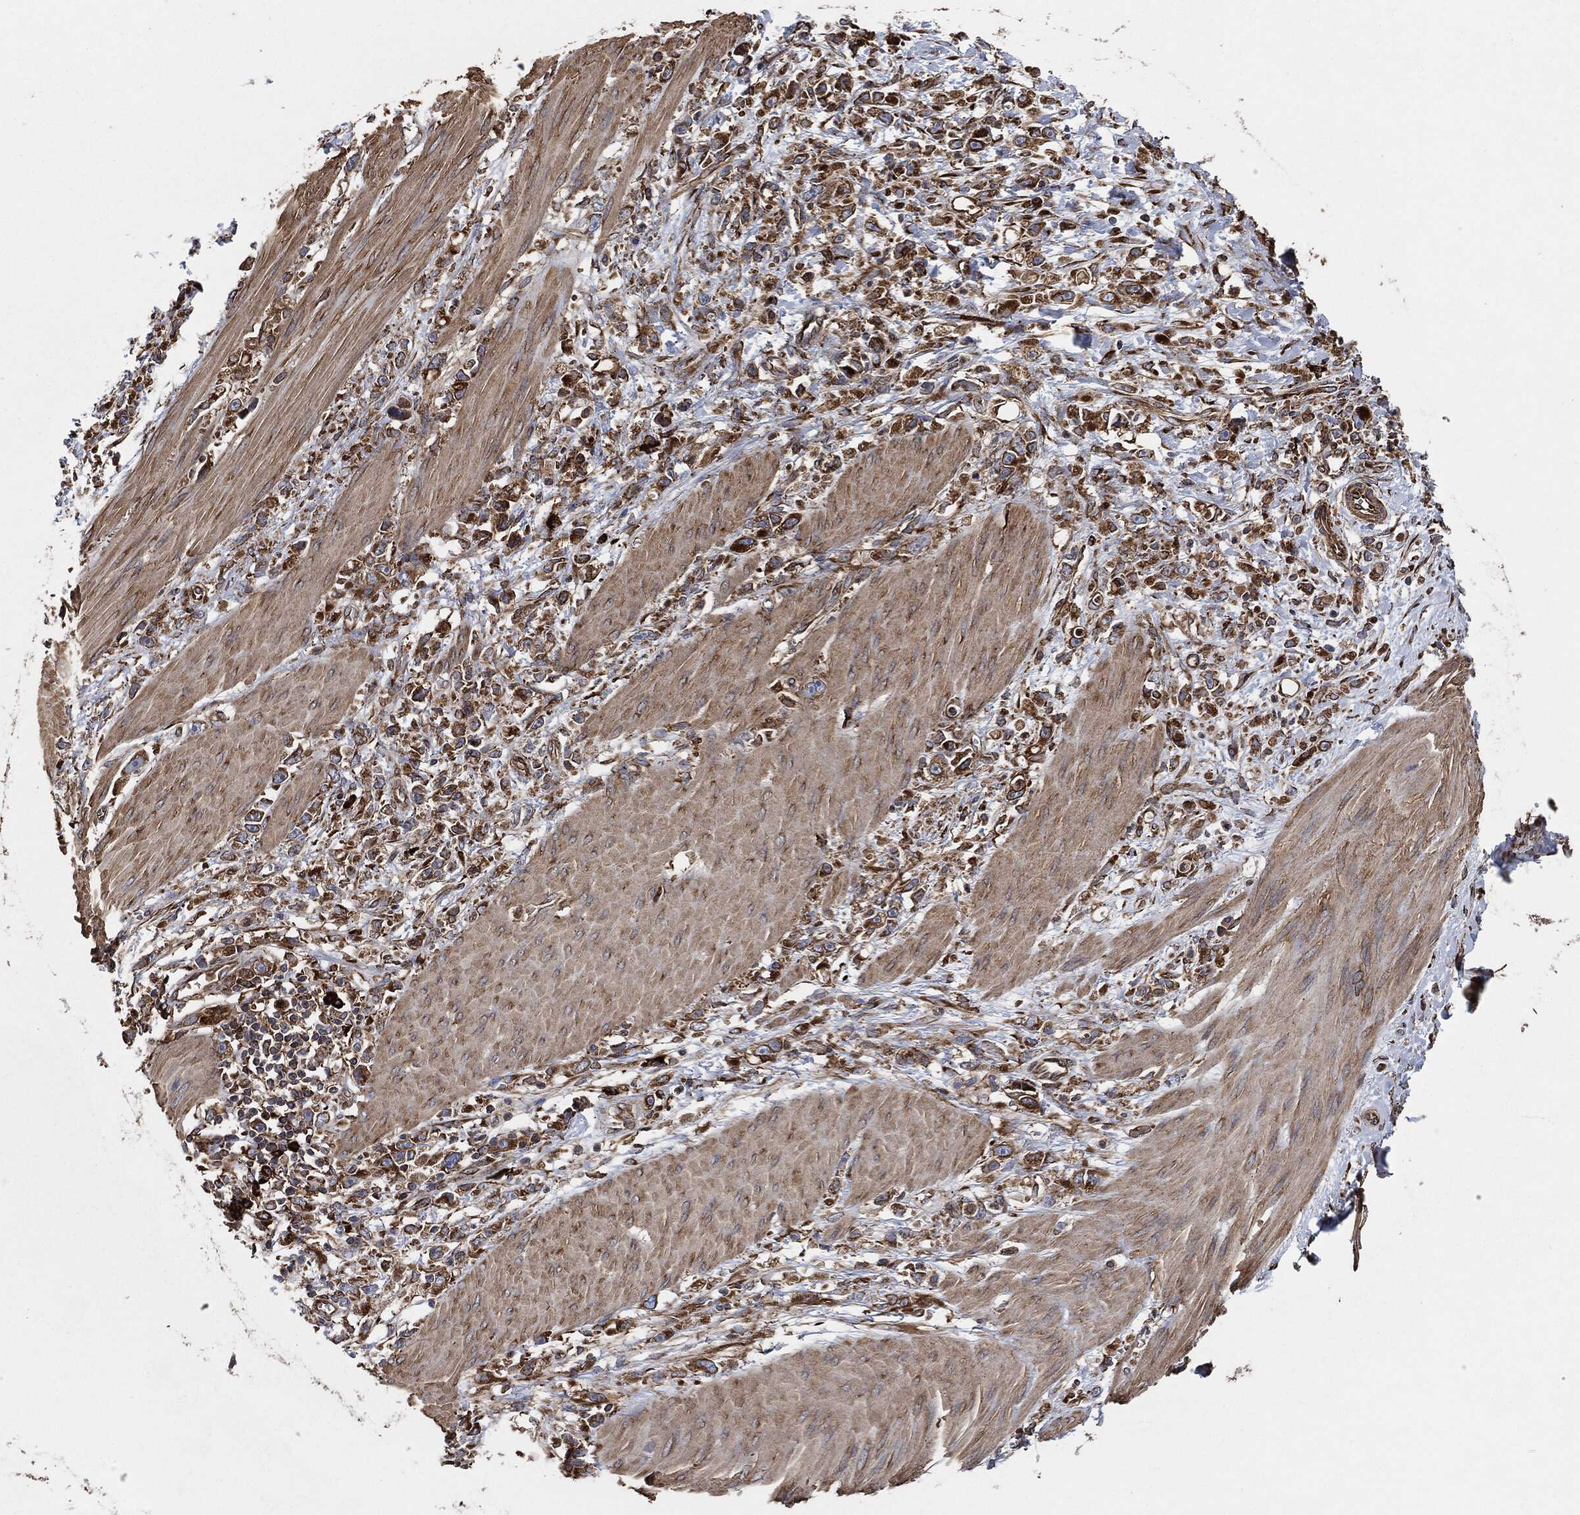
{"staining": {"intensity": "strong", "quantity": ">75%", "location": "cytoplasmic/membranous"}, "tissue": "stomach cancer", "cell_type": "Tumor cells", "image_type": "cancer", "snomed": [{"axis": "morphology", "description": "Adenocarcinoma, NOS"}, {"axis": "topography", "description": "Stomach"}], "caption": "Adenocarcinoma (stomach) was stained to show a protein in brown. There is high levels of strong cytoplasmic/membranous positivity in about >75% of tumor cells.", "gene": "AMFR", "patient": {"sex": "female", "age": 59}}